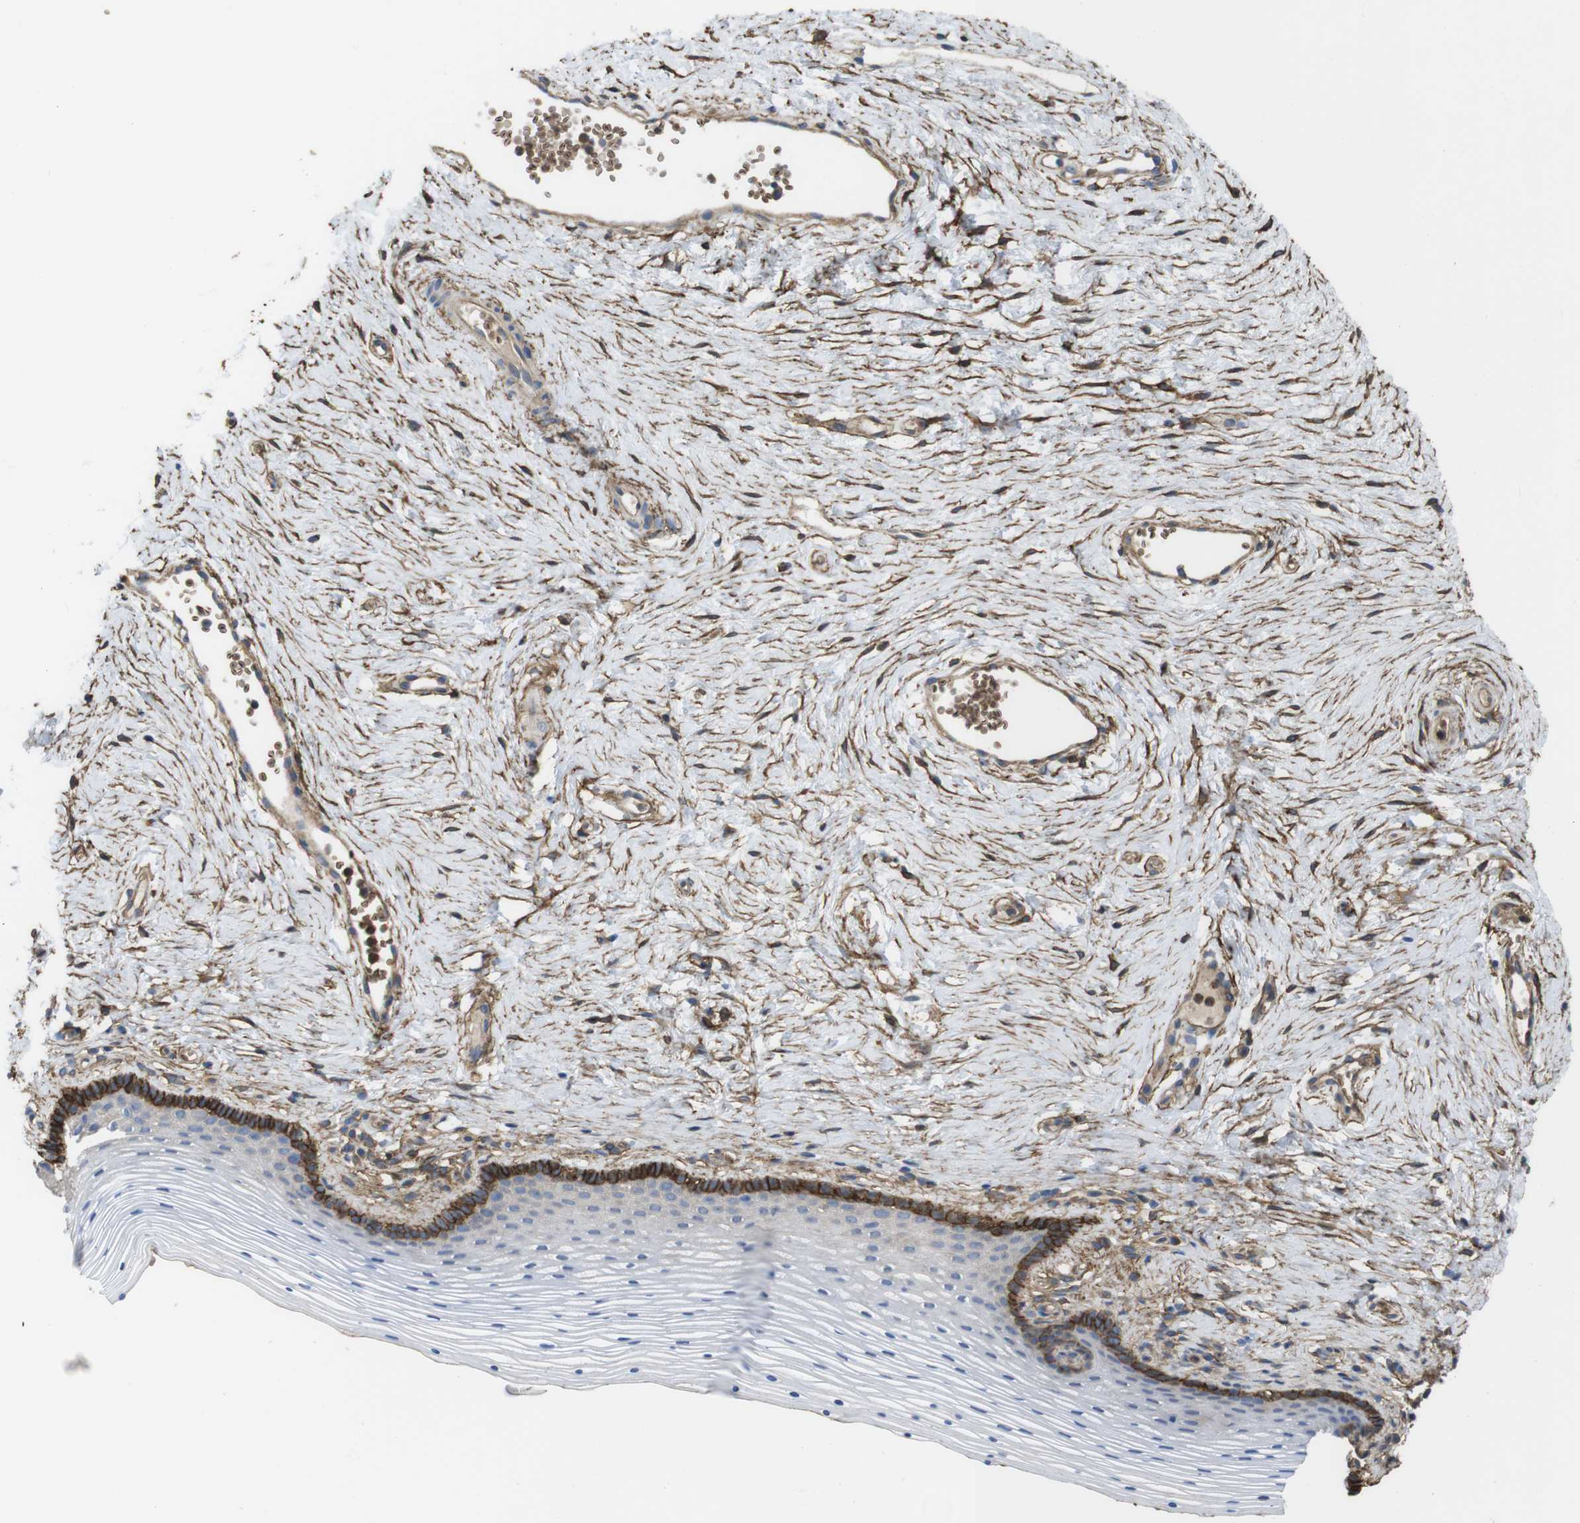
{"staining": {"intensity": "strong", "quantity": "<25%", "location": "cytoplasmic/membranous"}, "tissue": "vagina", "cell_type": "Squamous epithelial cells", "image_type": "normal", "snomed": [{"axis": "morphology", "description": "Normal tissue, NOS"}, {"axis": "topography", "description": "Vagina"}], "caption": "Immunohistochemistry (DAB) staining of unremarkable vagina displays strong cytoplasmic/membranous protein expression in approximately <25% of squamous epithelial cells.", "gene": "CYBRD1", "patient": {"sex": "female", "age": 32}}